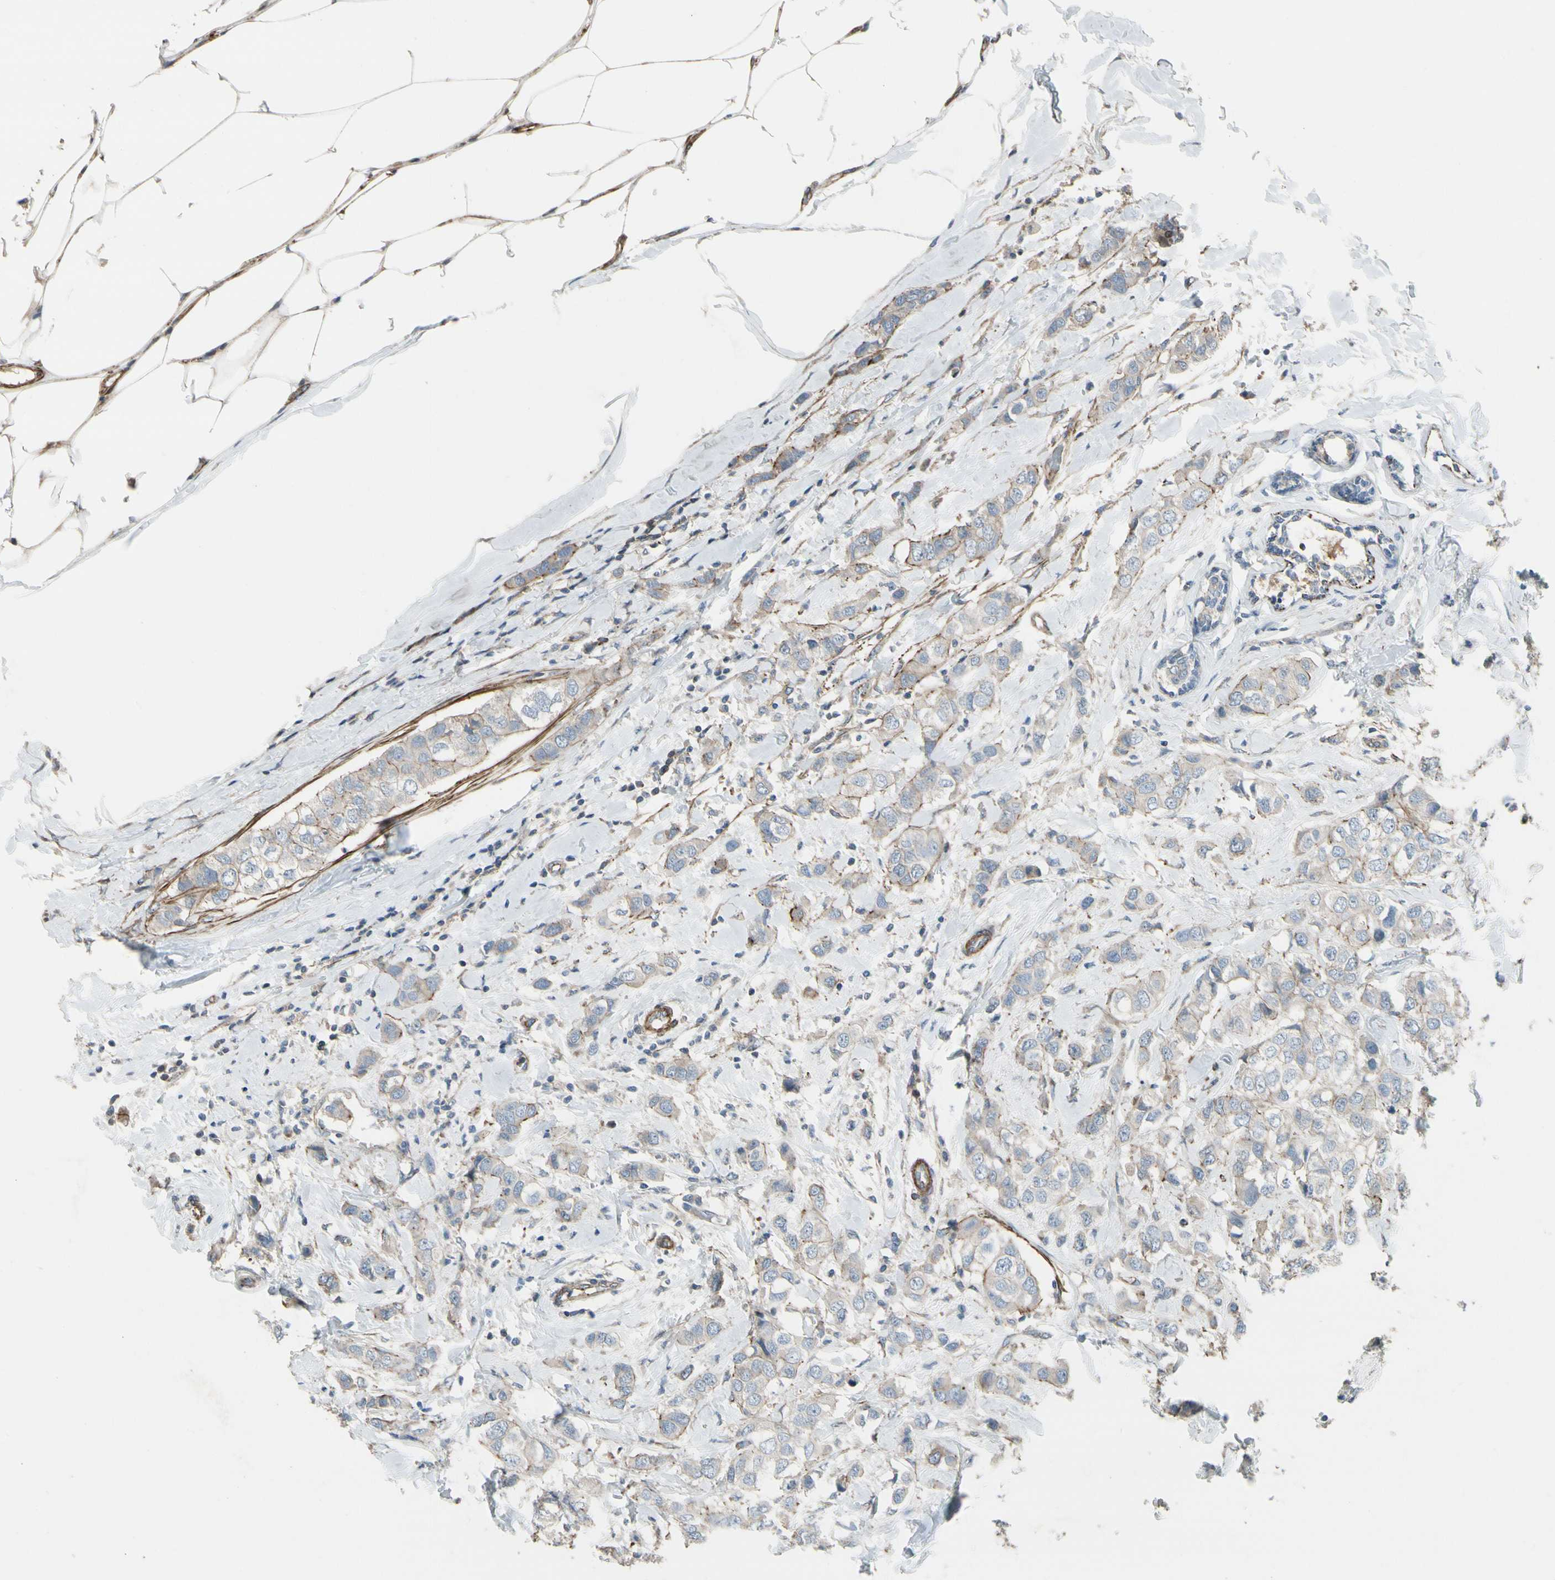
{"staining": {"intensity": "weak", "quantity": "25%-75%", "location": "cytoplasmic/membranous"}, "tissue": "breast cancer", "cell_type": "Tumor cells", "image_type": "cancer", "snomed": [{"axis": "morphology", "description": "Duct carcinoma"}, {"axis": "topography", "description": "Breast"}], "caption": "The immunohistochemical stain highlights weak cytoplasmic/membranous positivity in tumor cells of breast cancer tissue. (DAB = brown stain, brightfield microscopy at high magnification).", "gene": "TPM1", "patient": {"sex": "female", "age": 50}}